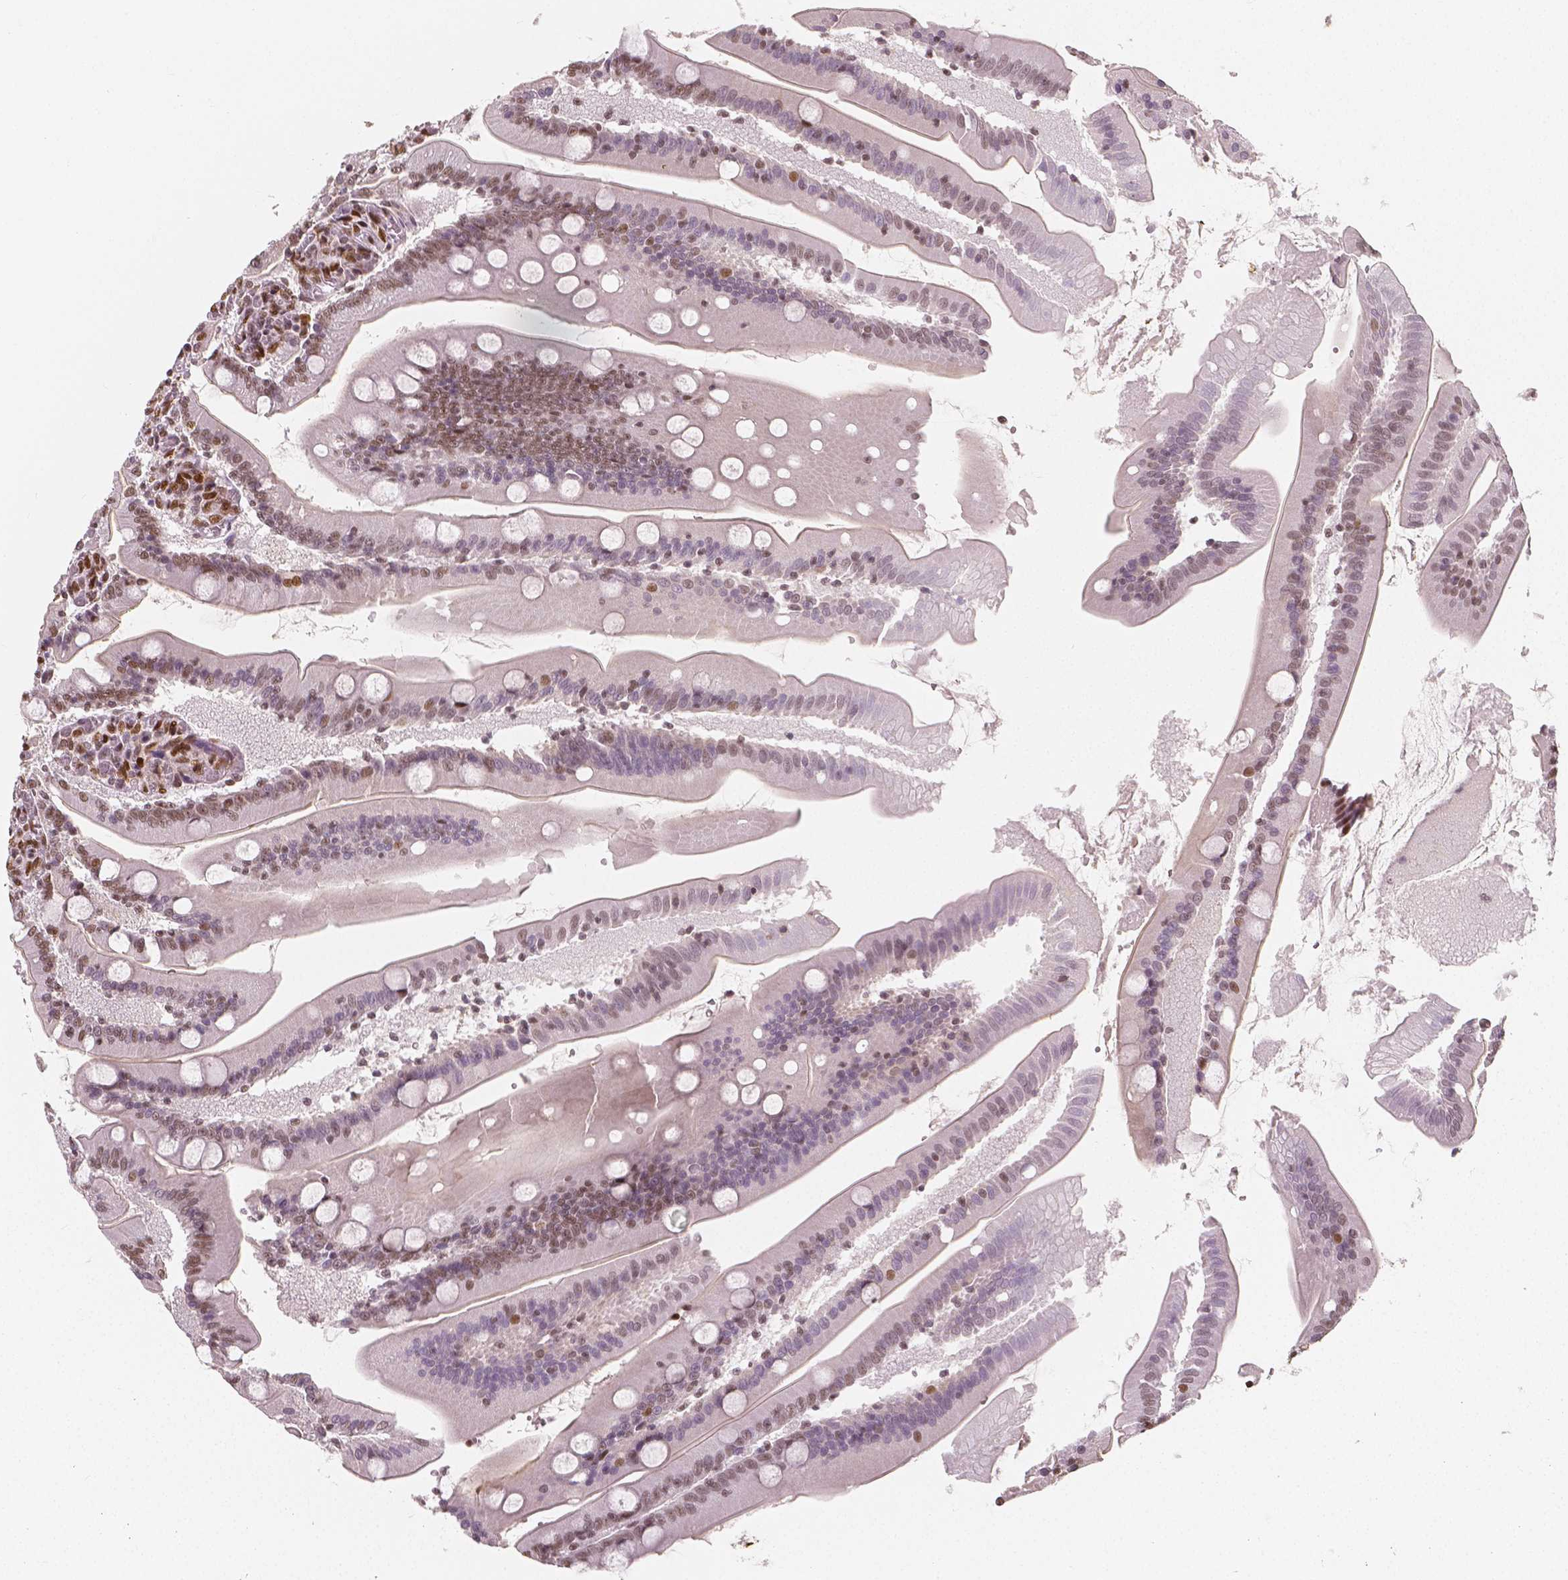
{"staining": {"intensity": "weak", "quantity": "25%-75%", "location": "nuclear"}, "tissue": "small intestine", "cell_type": "Glandular cells", "image_type": "normal", "snomed": [{"axis": "morphology", "description": "Normal tissue, NOS"}, {"axis": "topography", "description": "Small intestine"}], "caption": "Brown immunohistochemical staining in normal small intestine reveals weak nuclear positivity in about 25%-75% of glandular cells.", "gene": "NUCKS1", "patient": {"sex": "male", "age": 37}}